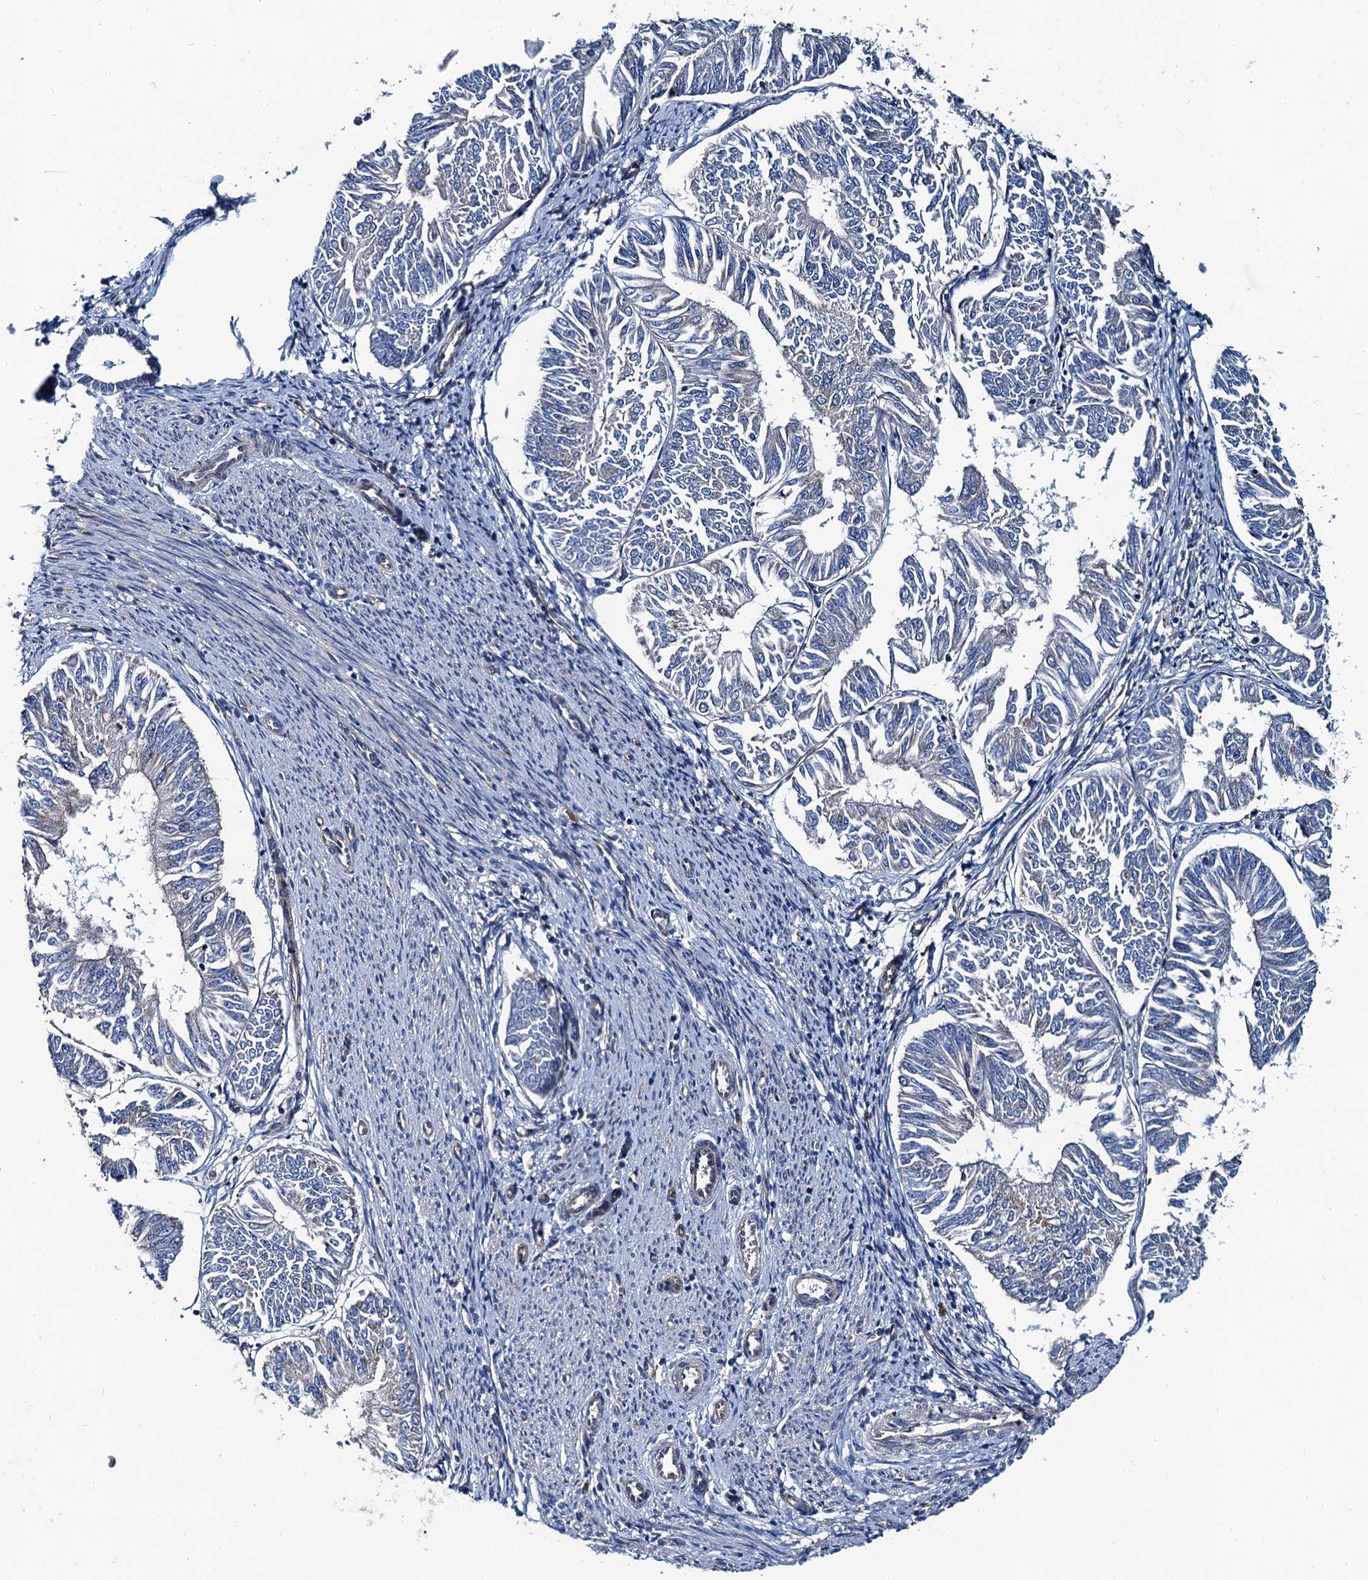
{"staining": {"intensity": "negative", "quantity": "none", "location": "none"}, "tissue": "endometrial cancer", "cell_type": "Tumor cells", "image_type": "cancer", "snomed": [{"axis": "morphology", "description": "Adenocarcinoma, NOS"}, {"axis": "topography", "description": "Endometrium"}], "caption": "This micrograph is of endometrial cancer (adenocarcinoma) stained with IHC to label a protein in brown with the nuclei are counter-stained blue. There is no positivity in tumor cells.", "gene": "NGRN", "patient": {"sex": "female", "age": 58}}